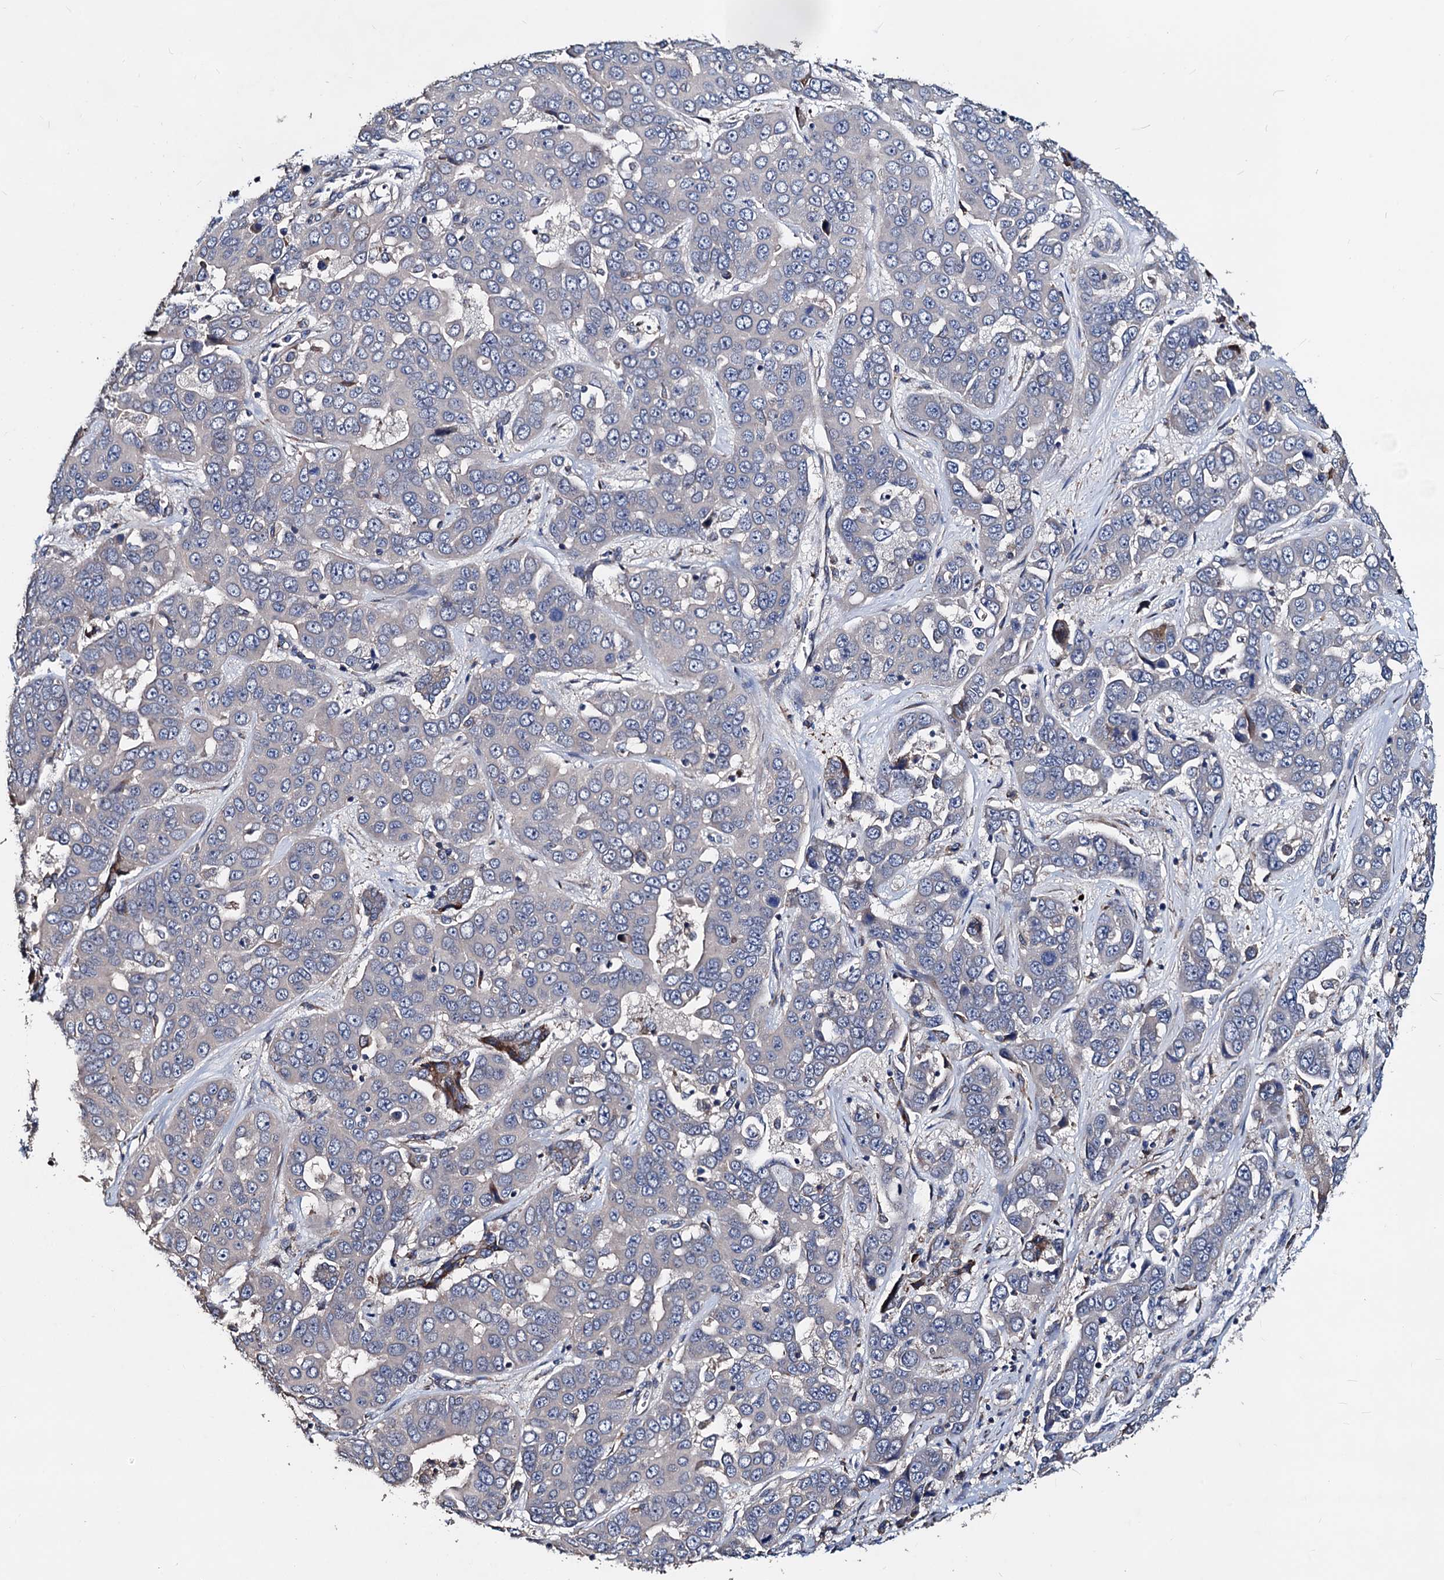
{"staining": {"intensity": "negative", "quantity": "none", "location": "none"}, "tissue": "liver cancer", "cell_type": "Tumor cells", "image_type": "cancer", "snomed": [{"axis": "morphology", "description": "Cholangiocarcinoma"}, {"axis": "topography", "description": "Liver"}], "caption": "Tumor cells show no significant protein staining in cholangiocarcinoma (liver).", "gene": "AKAP11", "patient": {"sex": "female", "age": 52}}